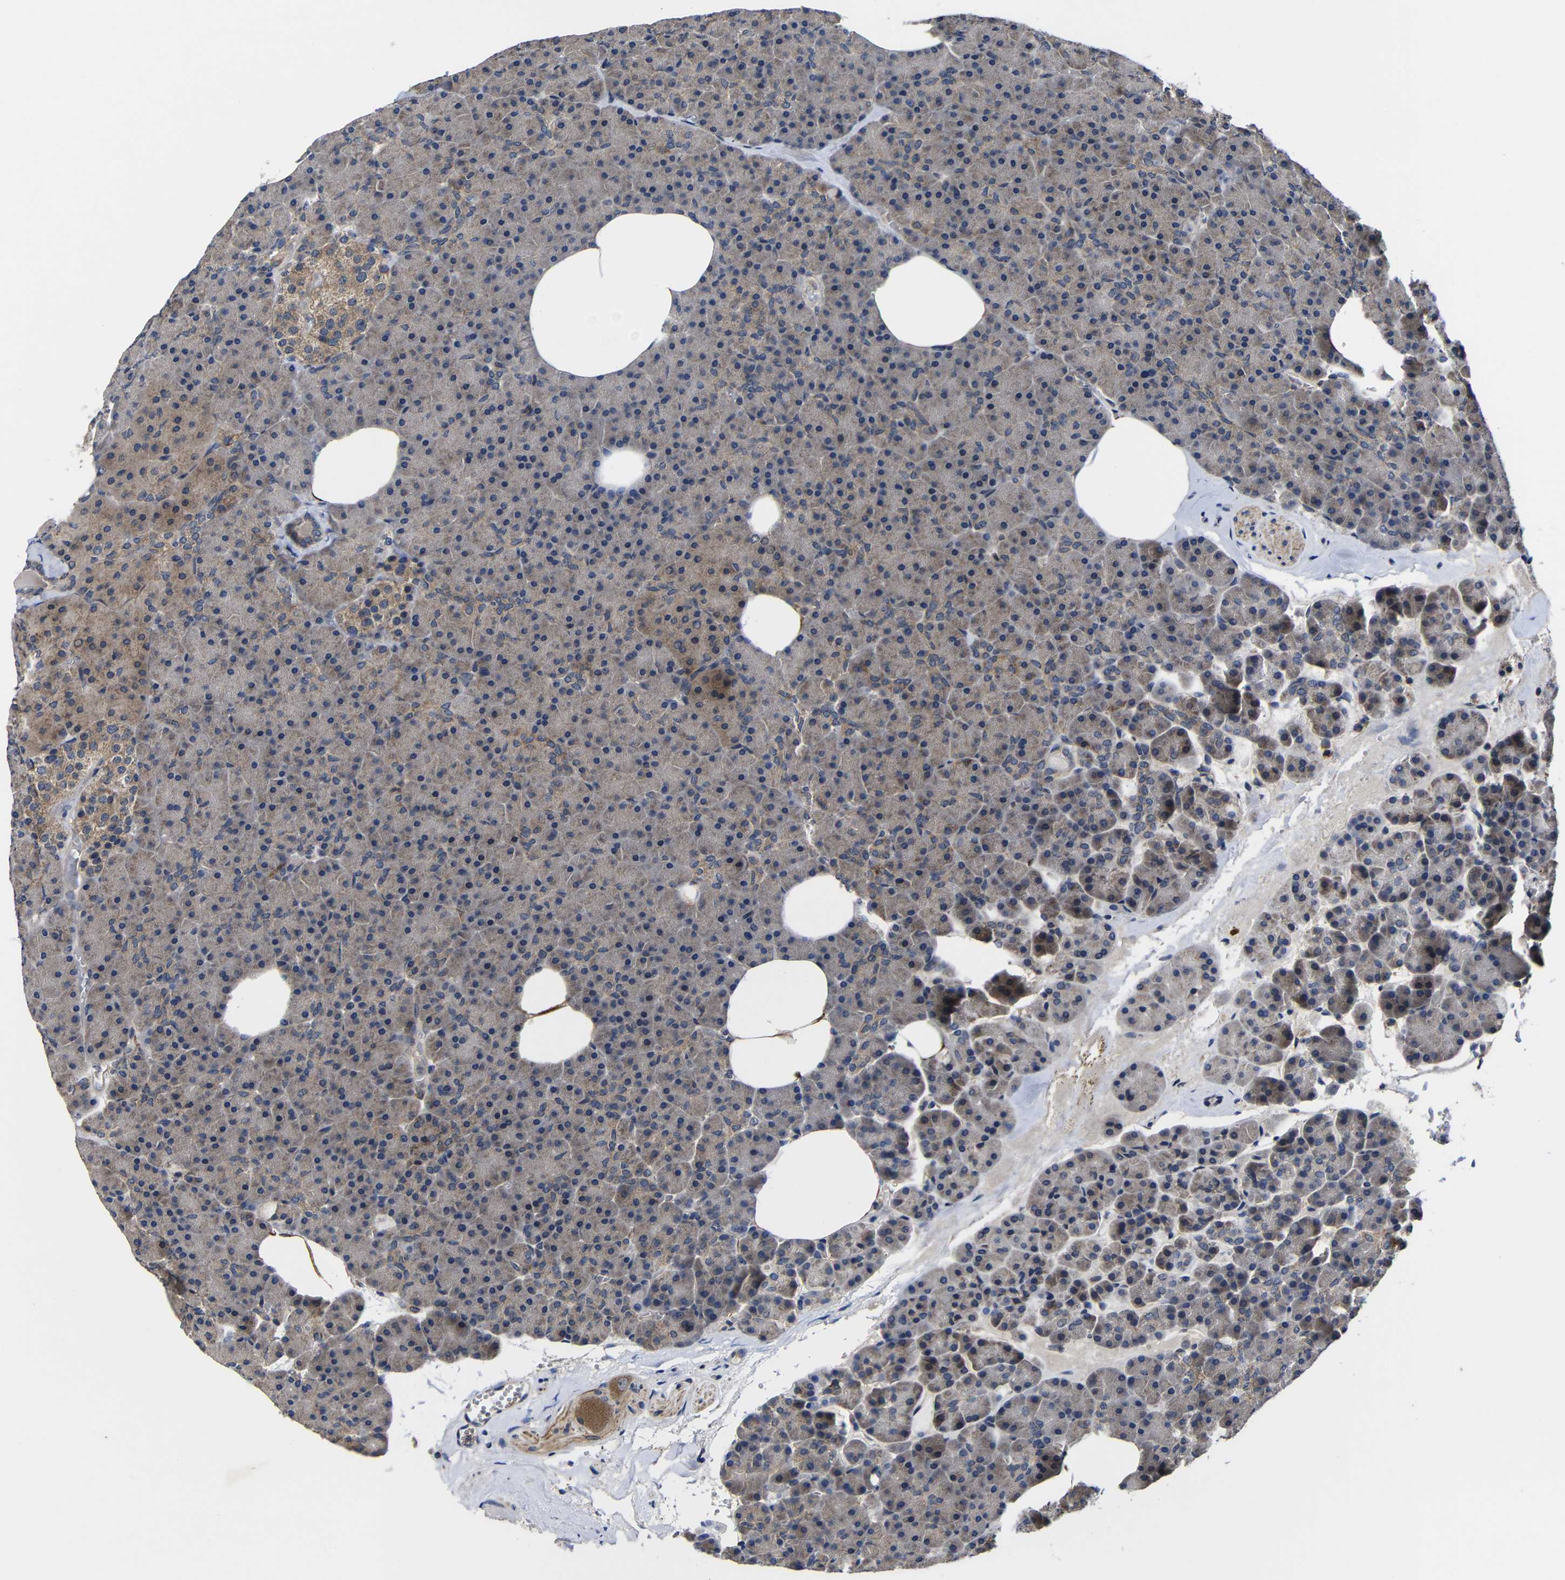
{"staining": {"intensity": "moderate", "quantity": "25%-75%", "location": "cytoplasmic/membranous"}, "tissue": "pancreas", "cell_type": "Exocrine glandular cells", "image_type": "normal", "snomed": [{"axis": "morphology", "description": "Normal tissue, NOS"}, {"axis": "topography", "description": "Pancreas"}], "caption": "Immunohistochemistry (IHC) micrograph of normal pancreas: pancreas stained using immunohistochemistry (IHC) reveals medium levels of moderate protein expression localized specifically in the cytoplasmic/membranous of exocrine glandular cells, appearing as a cytoplasmic/membranous brown color.", "gene": "LPAR5", "patient": {"sex": "female", "age": 35}}